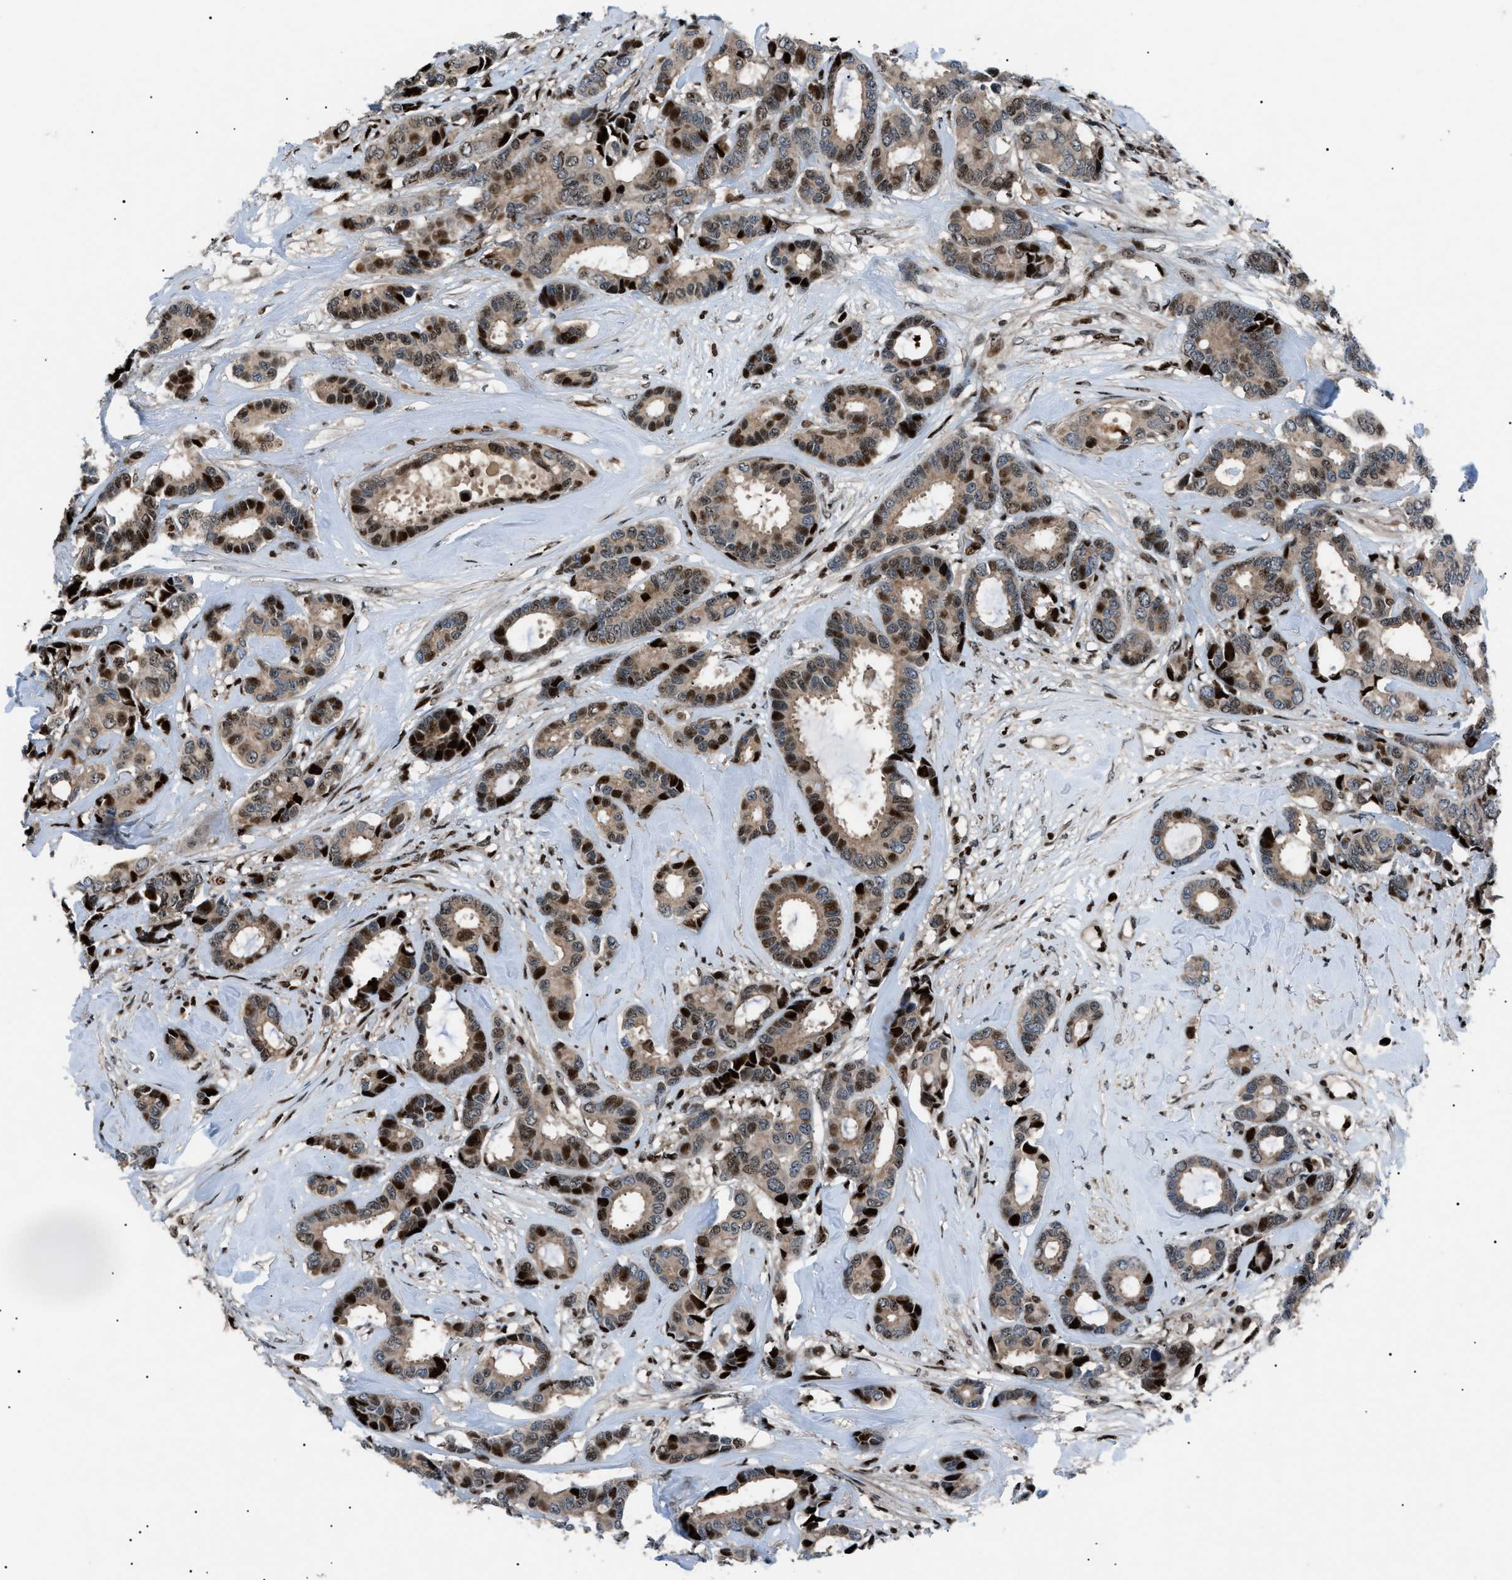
{"staining": {"intensity": "moderate", "quantity": "25%-75%", "location": "nuclear"}, "tissue": "breast cancer", "cell_type": "Tumor cells", "image_type": "cancer", "snomed": [{"axis": "morphology", "description": "Duct carcinoma"}, {"axis": "topography", "description": "Breast"}], "caption": "Moderate nuclear expression is identified in approximately 25%-75% of tumor cells in breast cancer.", "gene": "PRKX", "patient": {"sex": "female", "age": 87}}